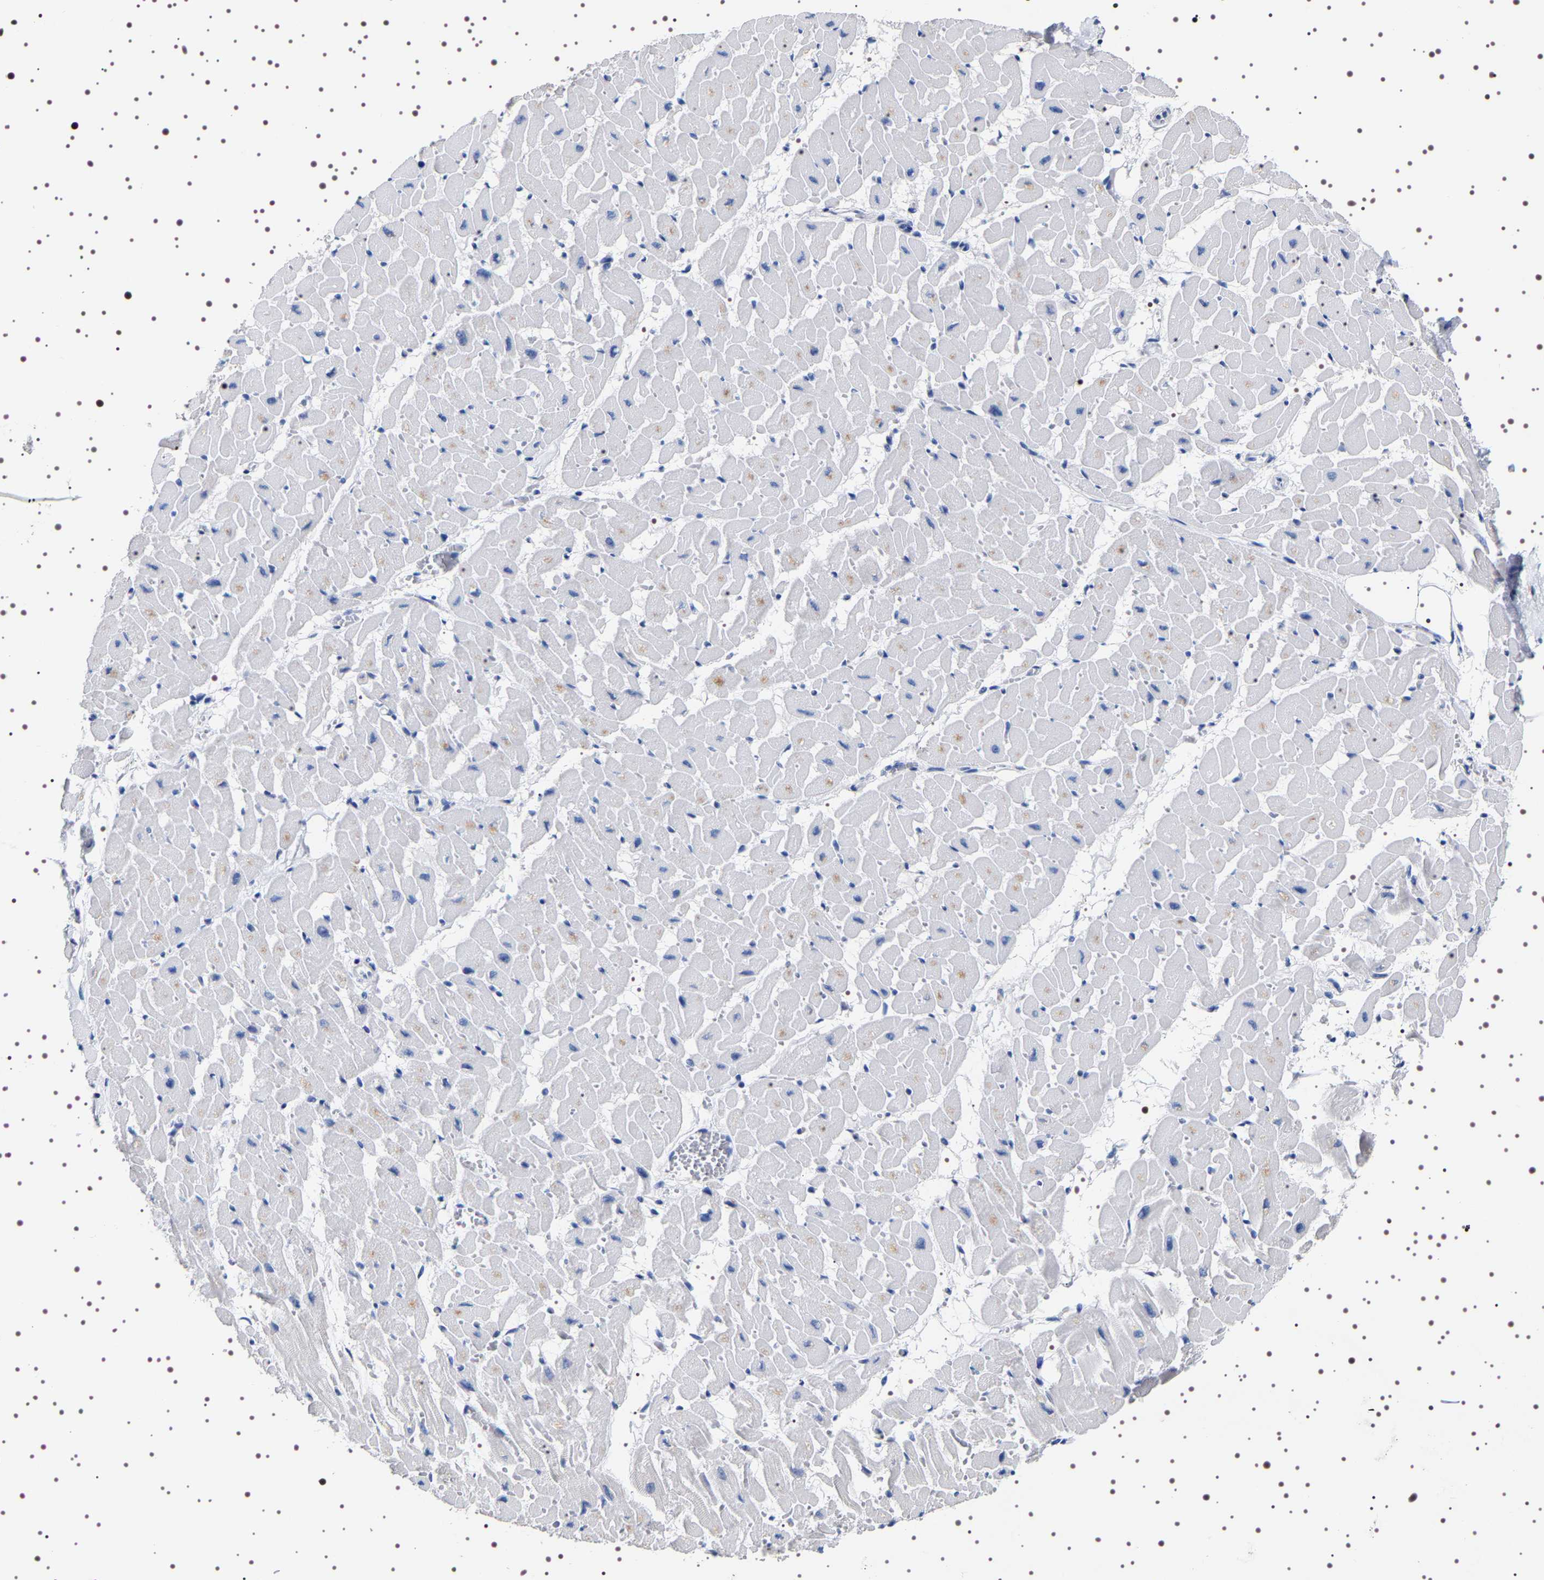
{"staining": {"intensity": "moderate", "quantity": "<25%", "location": "cytoplasmic/membranous"}, "tissue": "heart muscle", "cell_type": "Cardiomyocytes", "image_type": "normal", "snomed": [{"axis": "morphology", "description": "Normal tissue, NOS"}, {"axis": "topography", "description": "Heart"}], "caption": "An immunohistochemistry image of normal tissue is shown. Protein staining in brown labels moderate cytoplasmic/membranous positivity in heart muscle within cardiomyocytes.", "gene": "UBQLN3", "patient": {"sex": "female", "age": 19}}